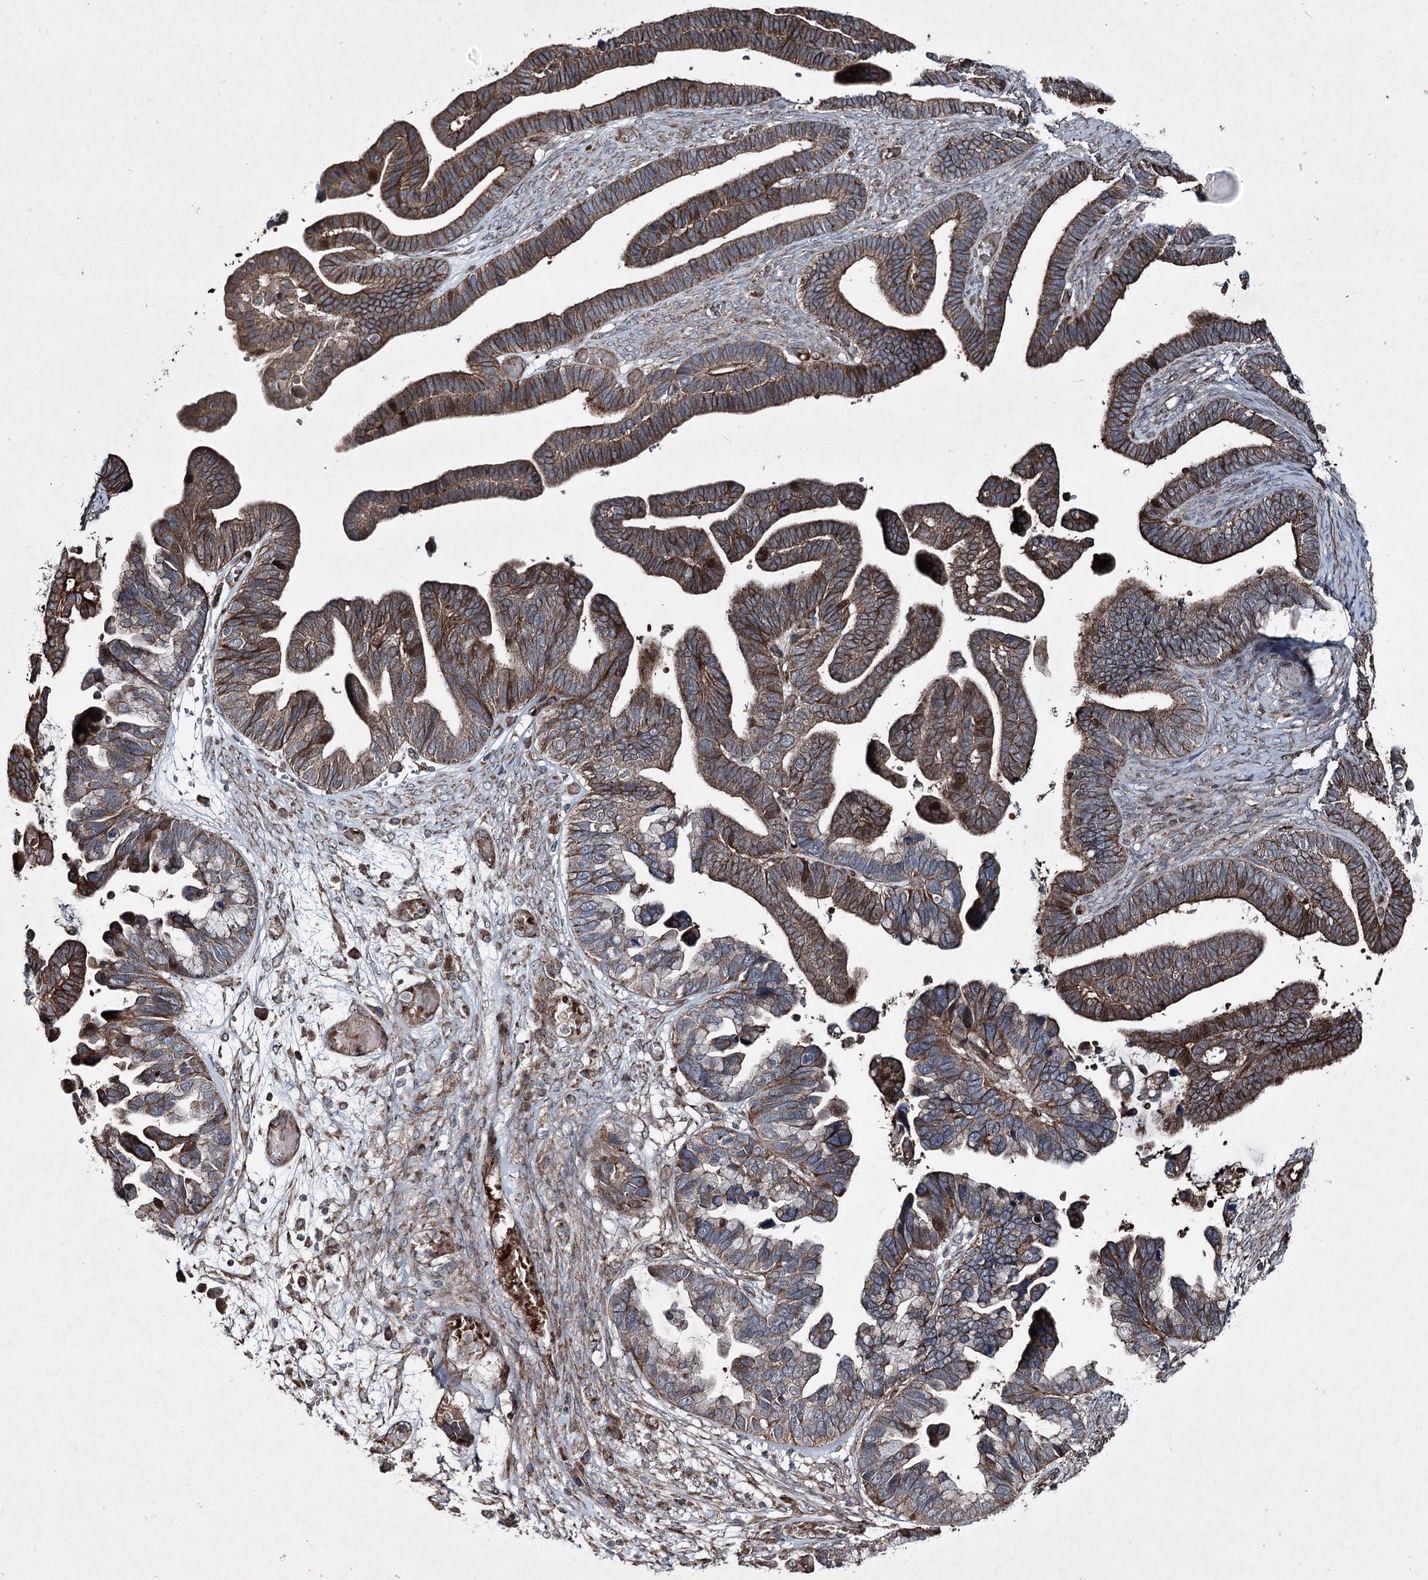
{"staining": {"intensity": "moderate", "quantity": ">75%", "location": "cytoplasmic/membranous"}, "tissue": "ovarian cancer", "cell_type": "Tumor cells", "image_type": "cancer", "snomed": [{"axis": "morphology", "description": "Cystadenocarcinoma, serous, NOS"}, {"axis": "topography", "description": "Ovary"}], "caption": "A photomicrograph of ovarian cancer stained for a protein demonstrates moderate cytoplasmic/membranous brown staining in tumor cells.", "gene": "SERINC5", "patient": {"sex": "female", "age": 56}}